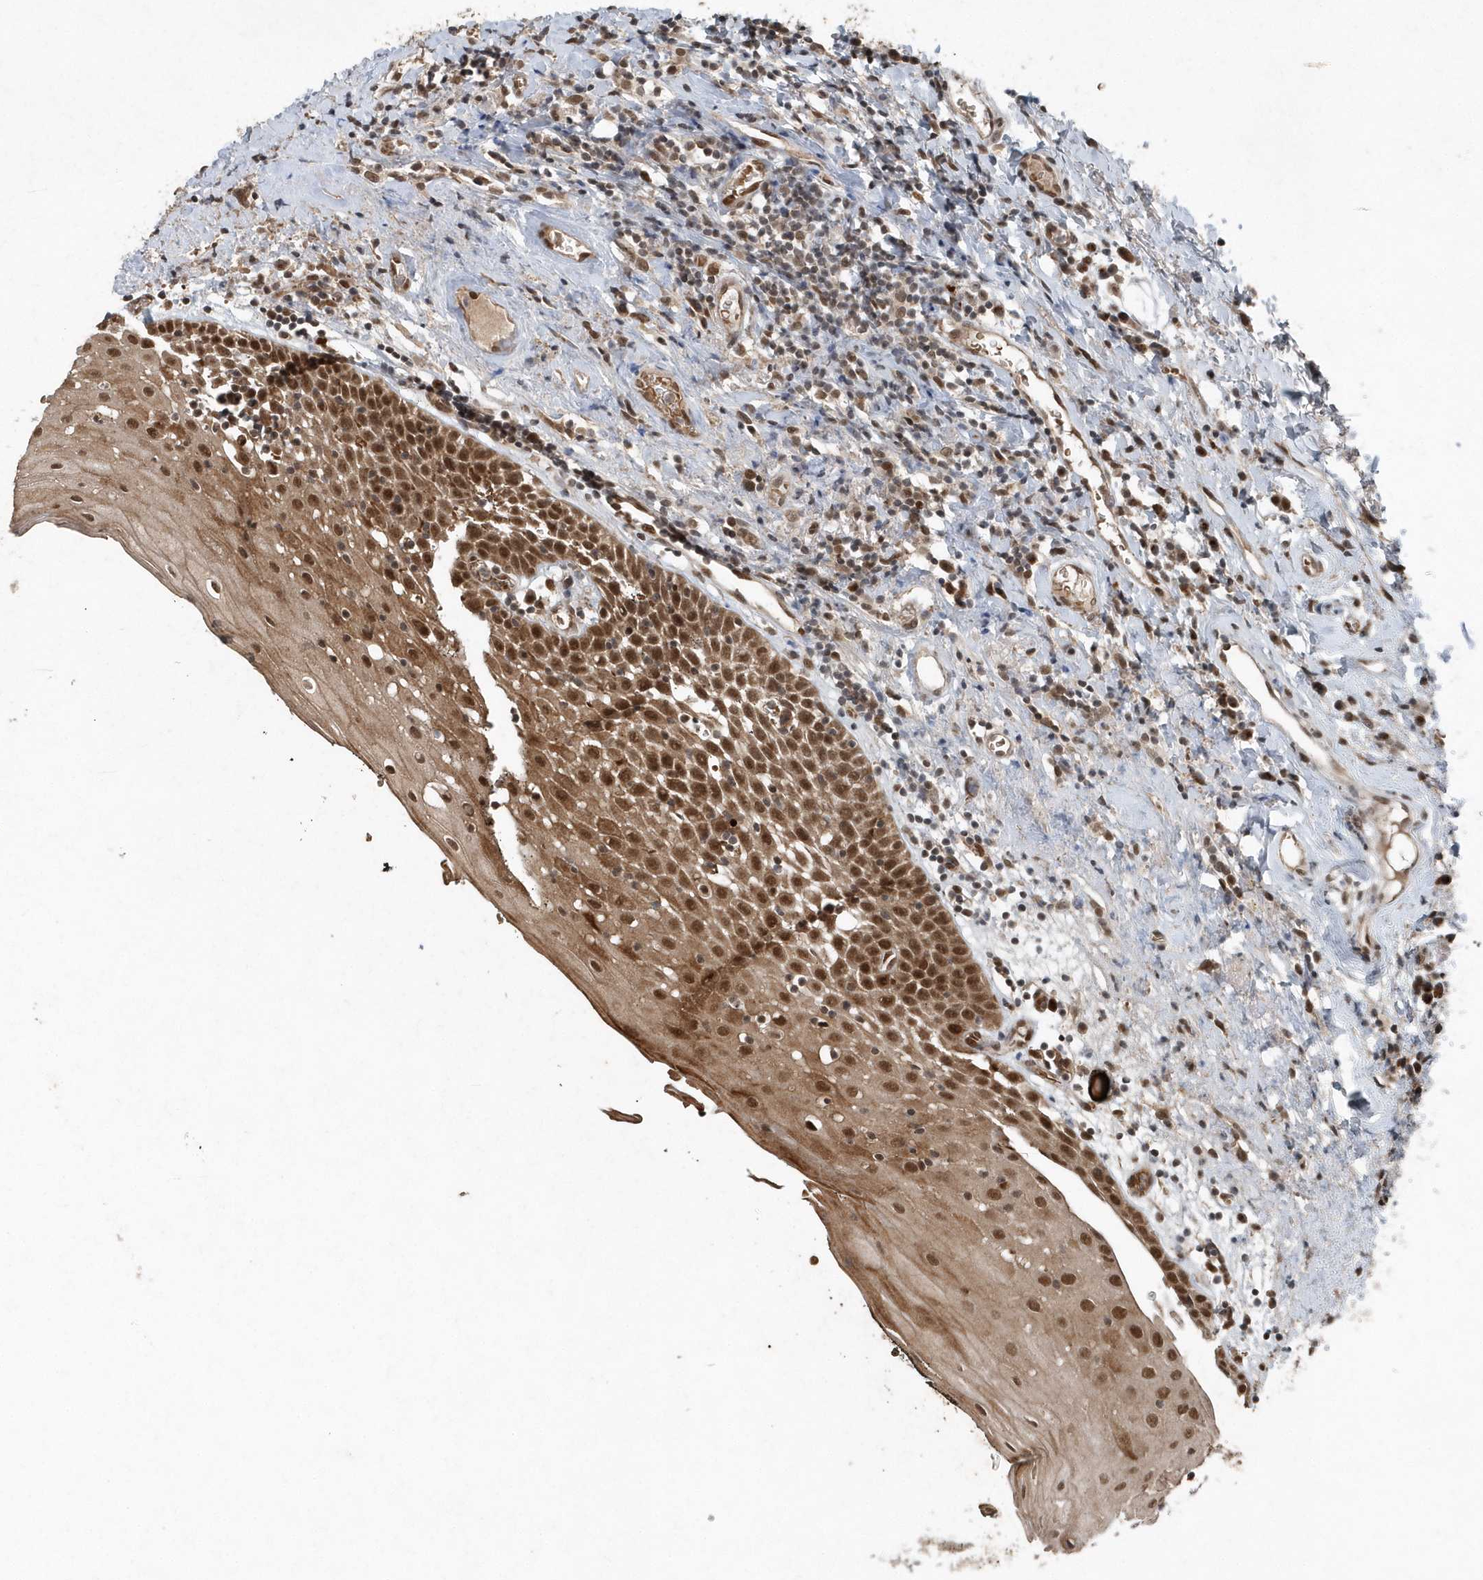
{"staining": {"intensity": "strong", "quantity": ">75%", "location": "cytoplasmic/membranous,nuclear"}, "tissue": "oral mucosa", "cell_type": "Squamous epithelial cells", "image_type": "normal", "snomed": [{"axis": "morphology", "description": "Normal tissue, NOS"}, {"axis": "topography", "description": "Oral tissue"}], "caption": "DAB immunohistochemical staining of unremarkable human oral mucosa shows strong cytoplasmic/membranous,nuclear protein expression in approximately >75% of squamous epithelial cells.", "gene": "QTRT2", "patient": {"sex": "male", "age": 74}}